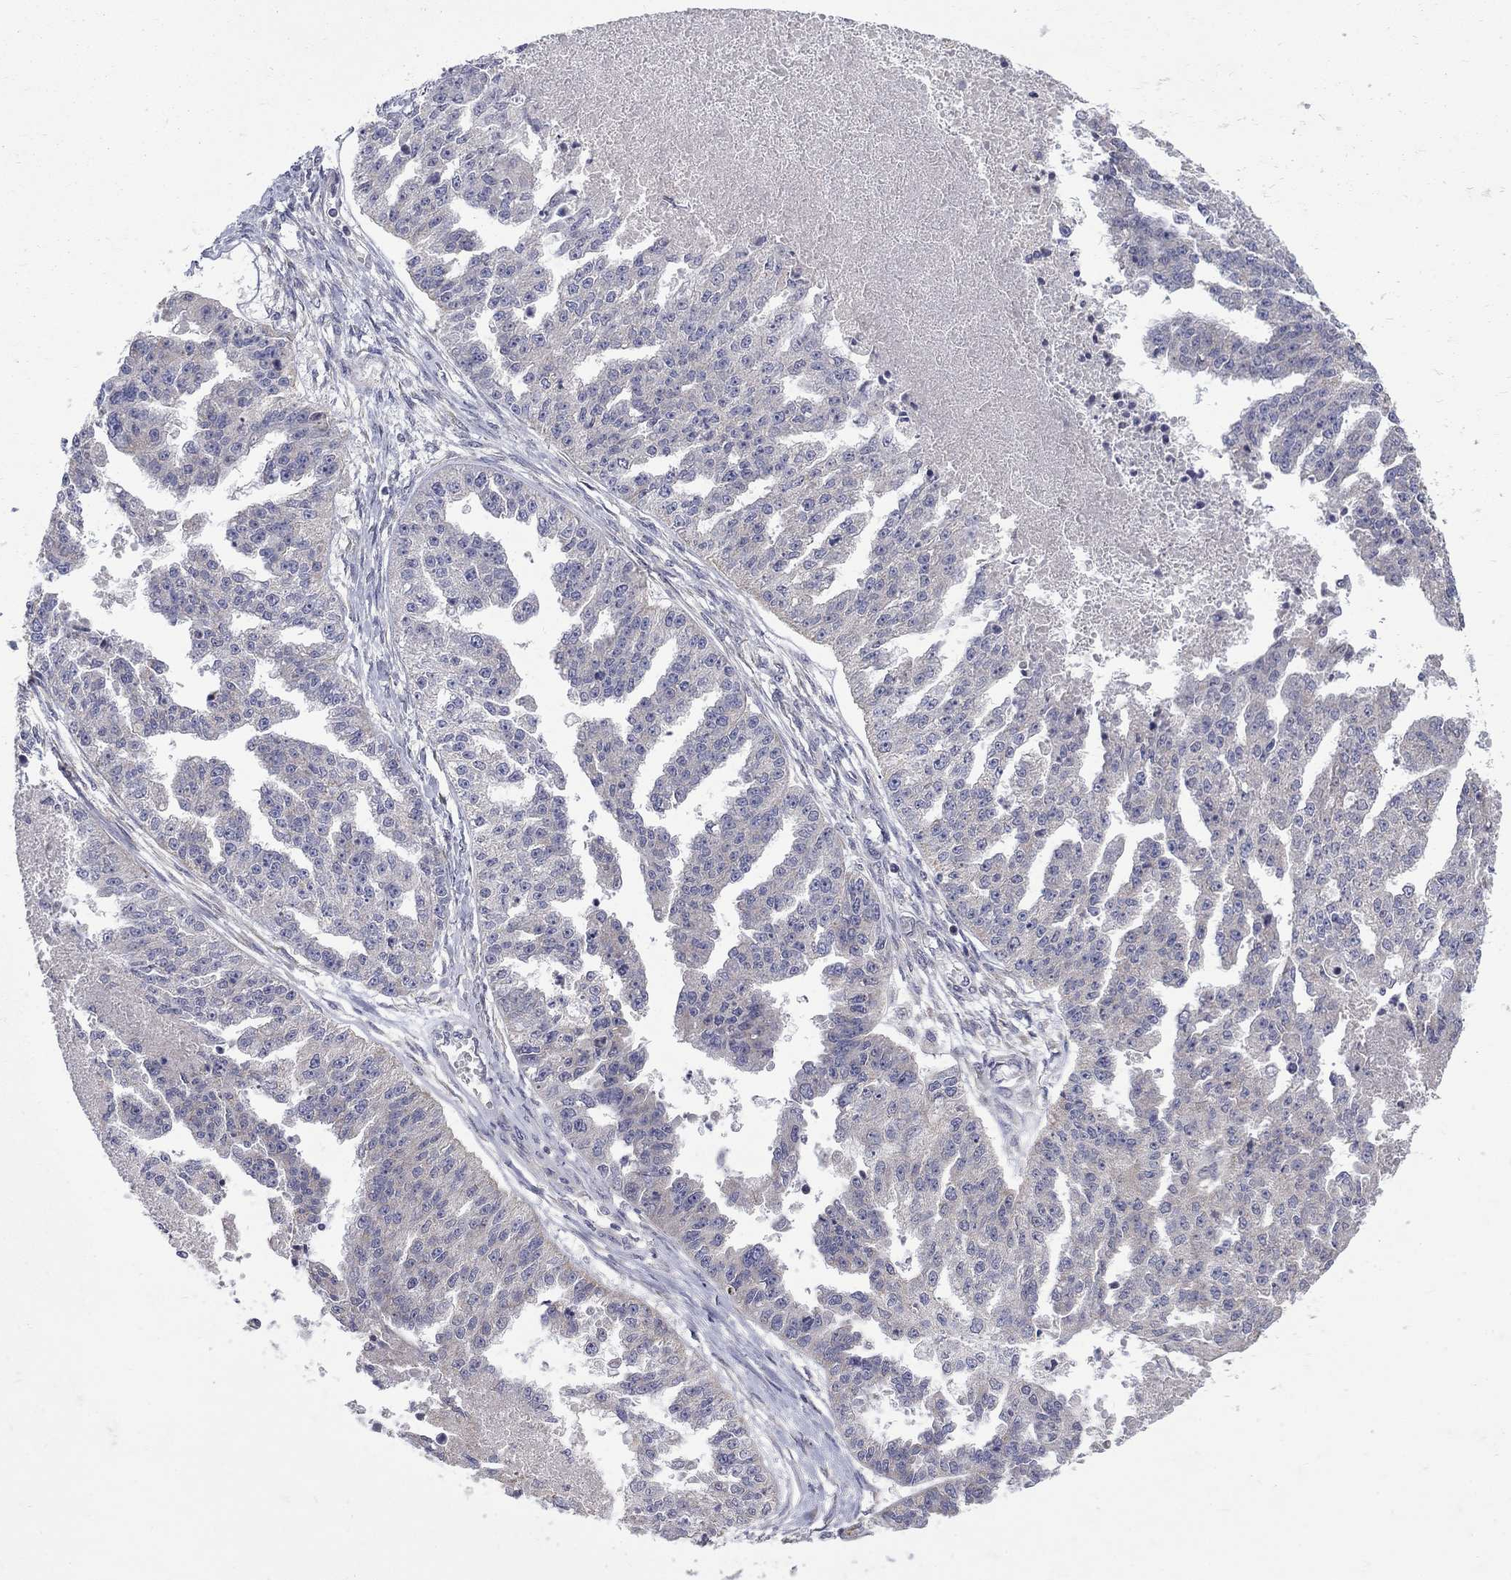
{"staining": {"intensity": "negative", "quantity": "none", "location": "none"}, "tissue": "ovarian cancer", "cell_type": "Tumor cells", "image_type": "cancer", "snomed": [{"axis": "morphology", "description": "Cystadenocarcinoma, serous, NOS"}, {"axis": "topography", "description": "Ovary"}], "caption": "High power microscopy micrograph of an IHC photomicrograph of ovarian serous cystadenocarcinoma, revealing no significant expression in tumor cells.", "gene": "SH2B1", "patient": {"sex": "female", "age": 58}}